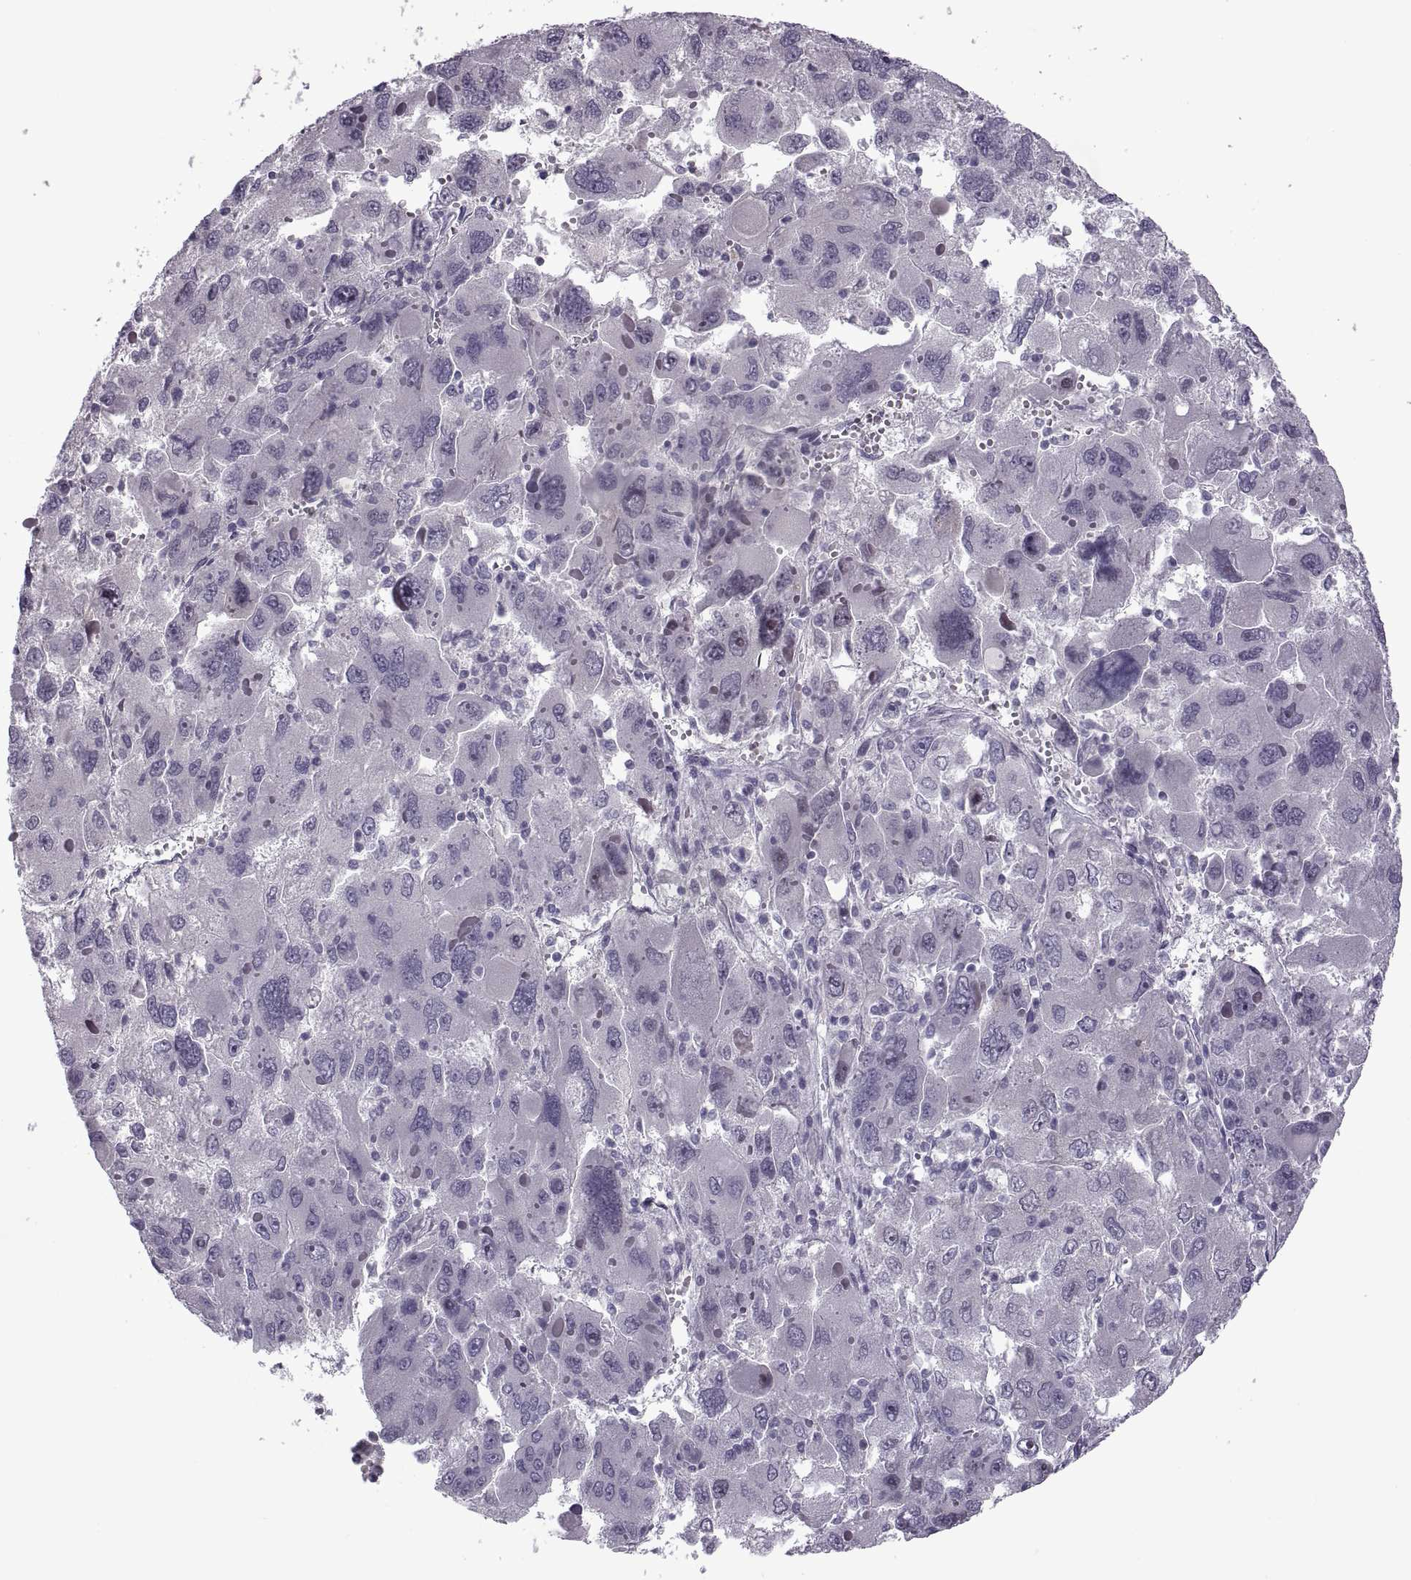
{"staining": {"intensity": "negative", "quantity": "none", "location": "none"}, "tissue": "liver cancer", "cell_type": "Tumor cells", "image_type": "cancer", "snomed": [{"axis": "morphology", "description": "Carcinoma, Hepatocellular, NOS"}, {"axis": "topography", "description": "Liver"}], "caption": "High magnification brightfield microscopy of liver cancer (hepatocellular carcinoma) stained with DAB (brown) and counterstained with hematoxylin (blue): tumor cells show no significant staining. (DAB IHC visualized using brightfield microscopy, high magnification).", "gene": "RIPK4", "patient": {"sex": "female", "age": 41}}